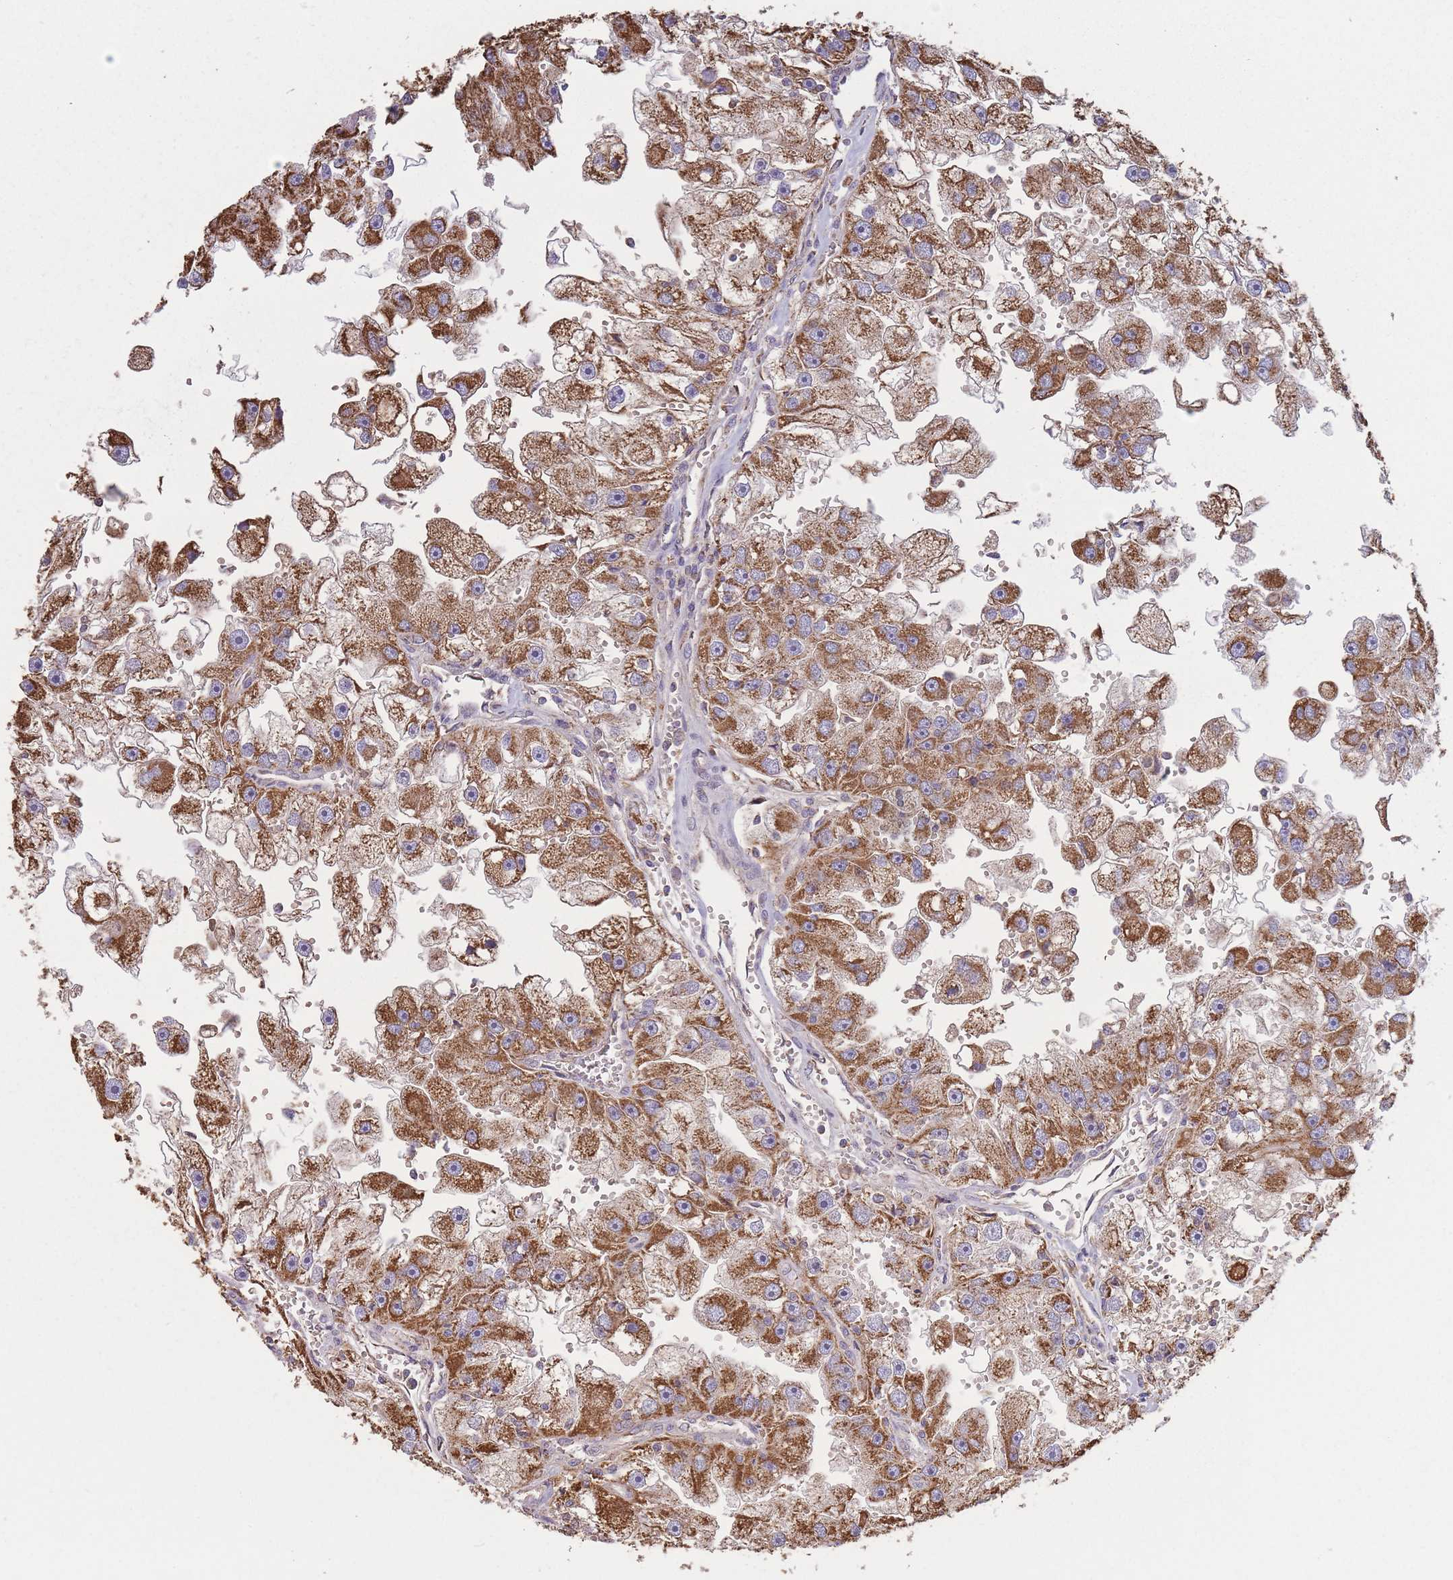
{"staining": {"intensity": "strong", "quantity": ">75%", "location": "cytoplasmic/membranous"}, "tissue": "renal cancer", "cell_type": "Tumor cells", "image_type": "cancer", "snomed": [{"axis": "morphology", "description": "Adenocarcinoma, NOS"}, {"axis": "topography", "description": "Kidney"}], "caption": "Immunohistochemistry photomicrograph of neoplastic tissue: human renal cancer (adenocarcinoma) stained using immunohistochemistry exhibits high levels of strong protein expression localized specifically in the cytoplasmic/membranous of tumor cells, appearing as a cytoplasmic/membranous brown color.", "gene": "KIF16B", "patient": {"sex": "male", "age": 63}}